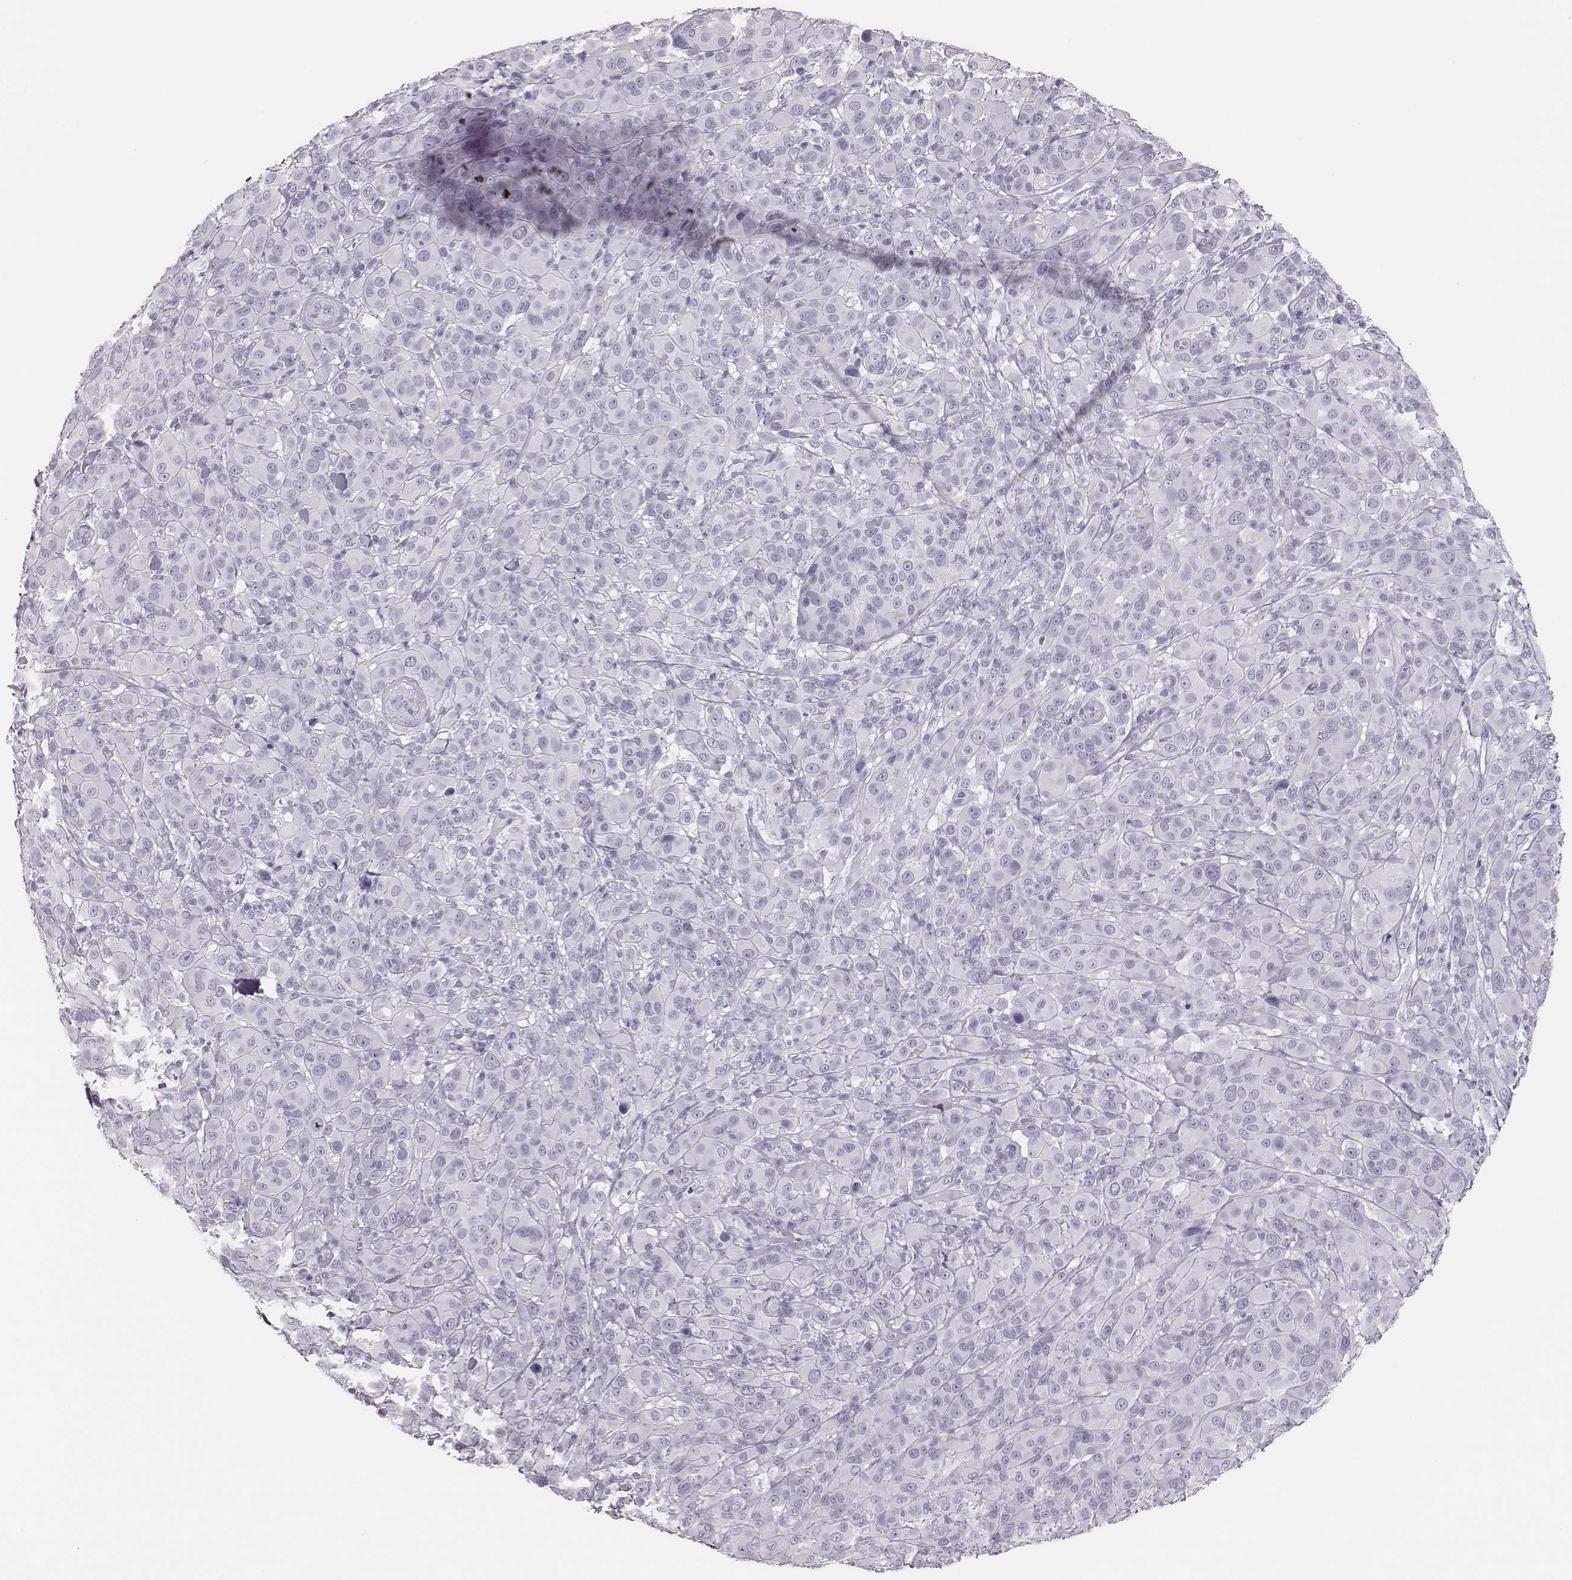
{"staining": {"intensity": "negative", "quantity": "none", "location": "none"}, "tissue": "melanoma", "cell_type": "Tumor cells", "image_type": "cancer", "snomed": [{"axis": "morphology", "description": "Malignant melanoma, NOS"}, {"axis": "topography", "description": "Skin"}], "caption": "A photomicrograph of malignant melanoma stained for a protein reveals no brown staining in tumor cells.", "gene": "H1-6", "patient": {"sex": "female", "age": 87}}